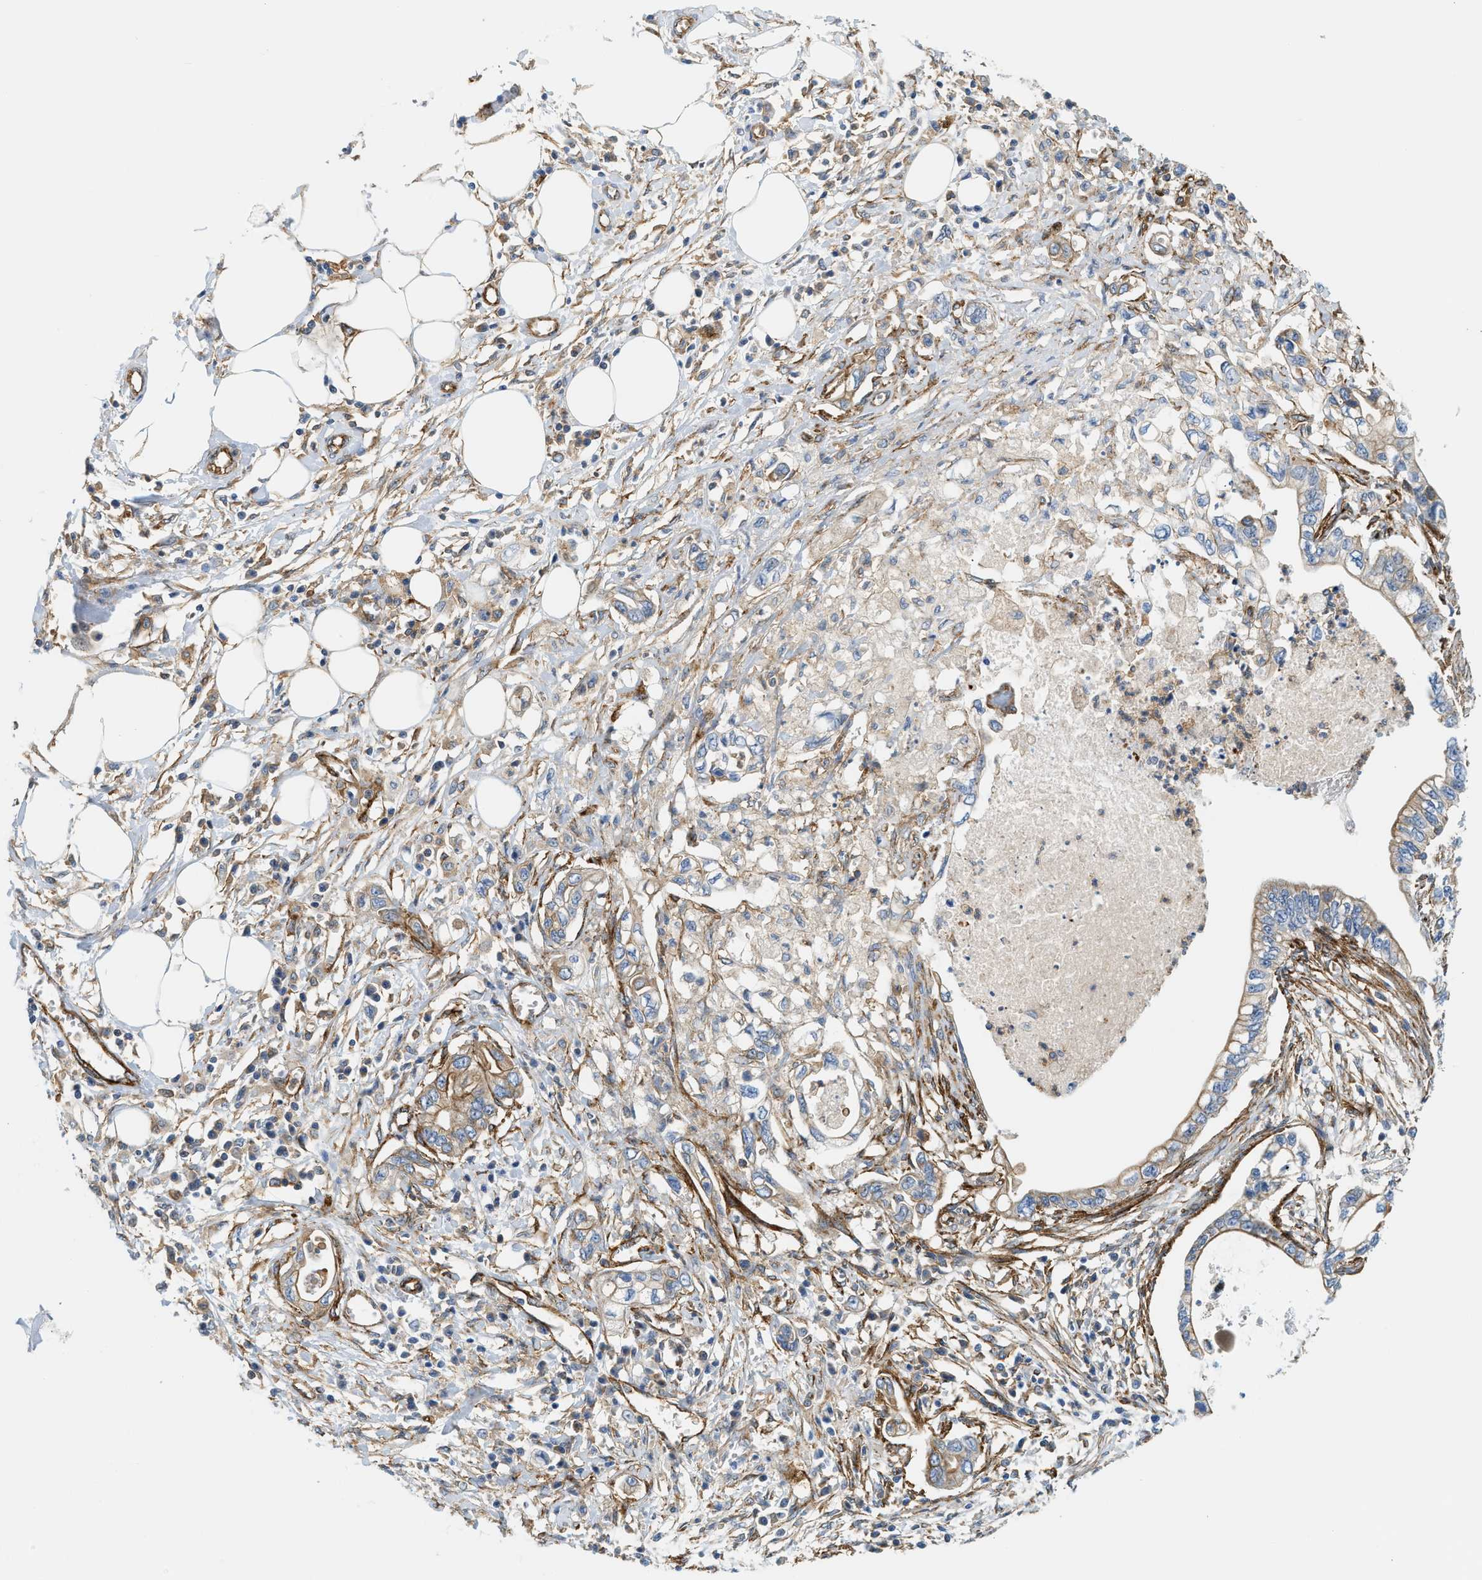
{"staining": {"intensity": "moderate", "quantity": "25%-75%", "location": "cytoplasmic/membranous"}, "tissue": "pancreatic cancer", "cell_type": "Tumor cells", "image_type": "cancer", "snomed": [{"axis": "morphology", "description": "Adenocarcinoma, NOS"}, {"axis": "topography", "description": "Pancreas"}], "caption": "Protein staining displays moderate cytoplasmic/membranous expression in approximately 25%-75% of tumor cells in adenocarcinoma (pancreatic).", "gene": "HIP1", "patient": {"sex": "male", "age": 56}}